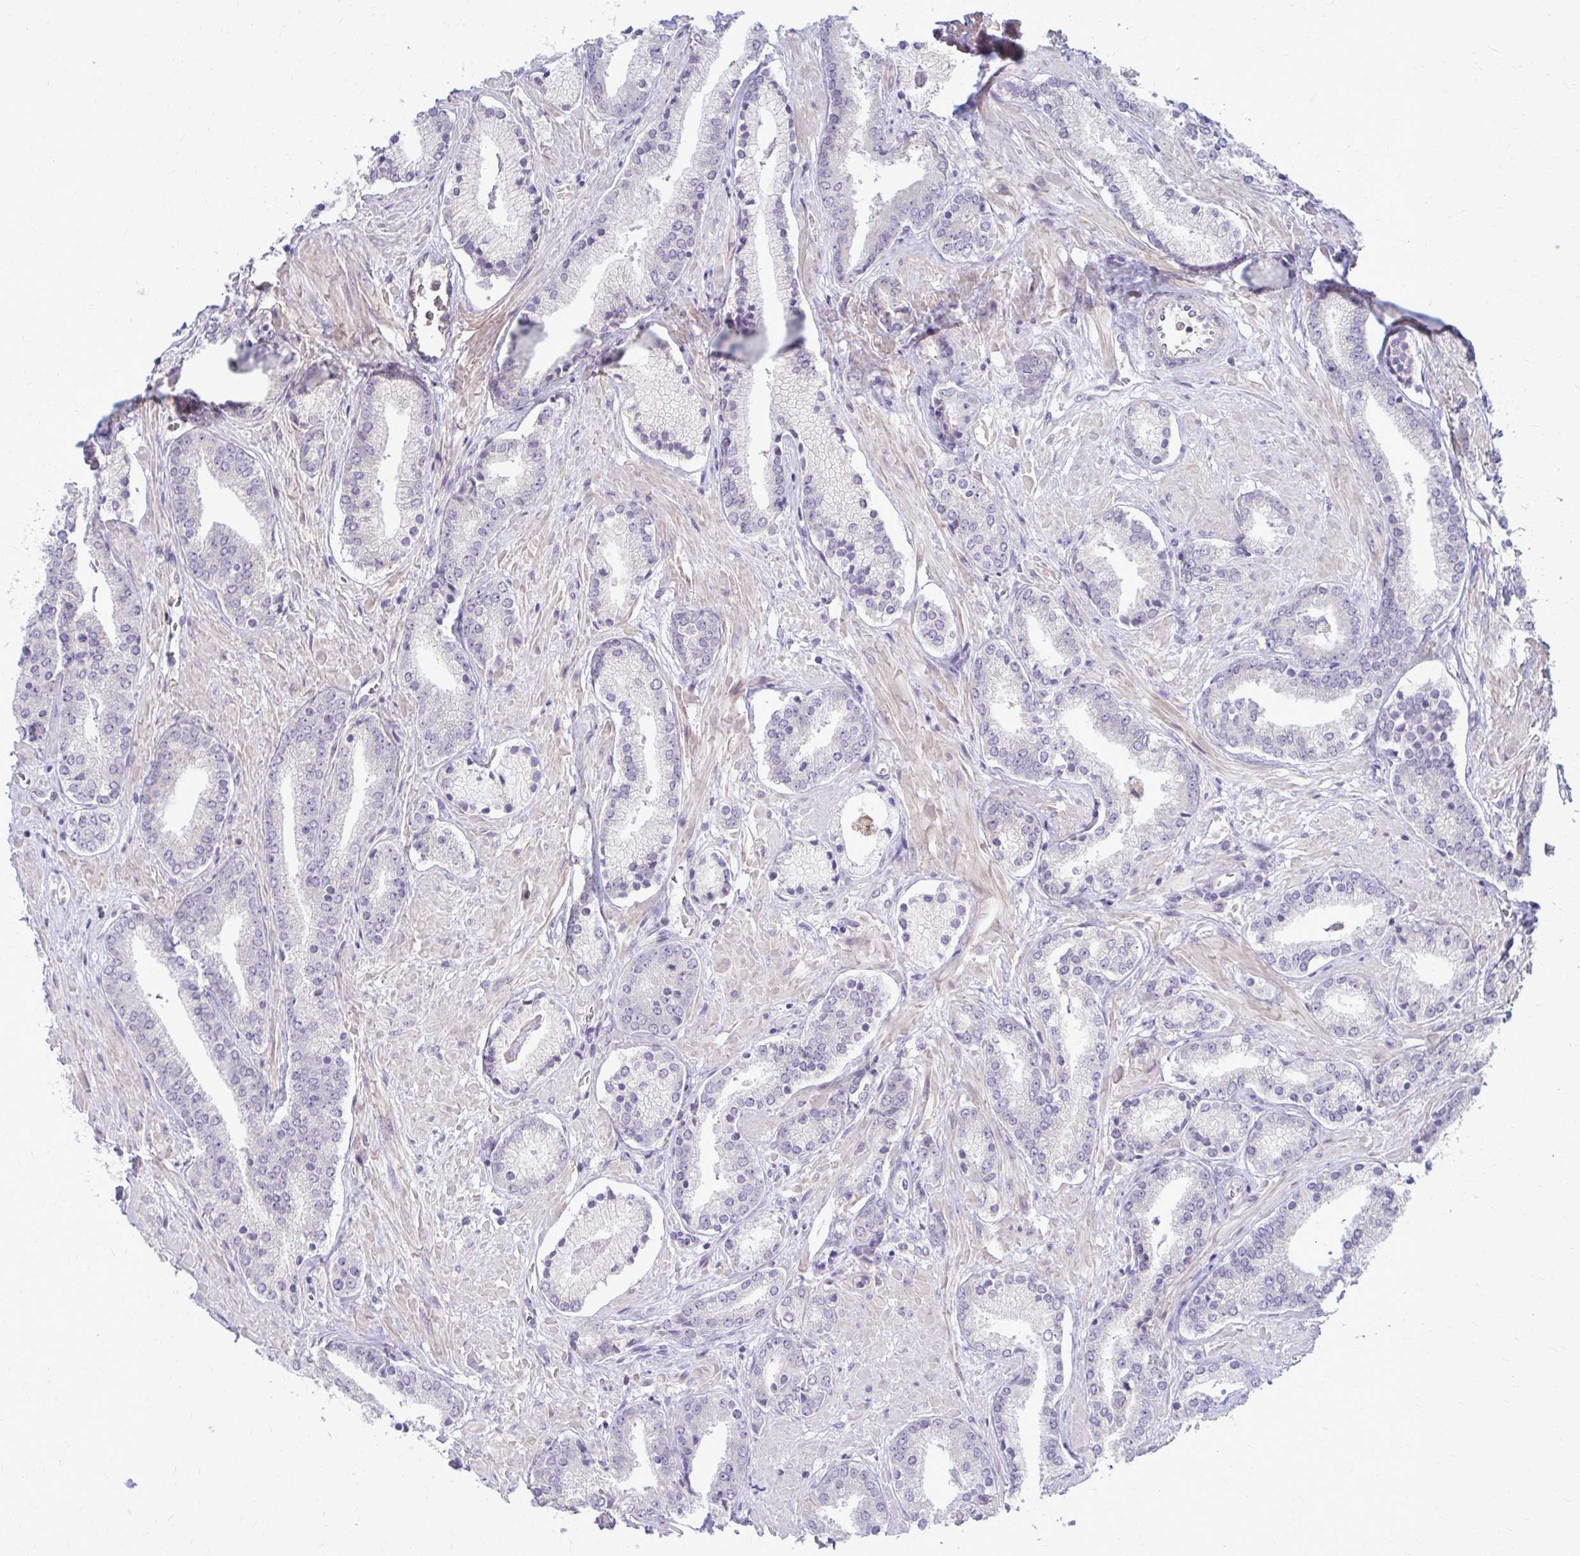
{"staining": {"intensity": "negative", "quantity": "none", "location": "none"}, "tissue": "prostate cancer", "cell_type": "Tumor cells", "image_type": "cancer", "snomed": [{"axis": "morphology", "description": "Adenocarcinoma, High grade"}, {"axis": "topography", "description": "Prostate"}], "caption": "Immunohistochemistry (IHC) photomicrograph of human prostate high-grade adenocarcinoma stained for a protein (brown), which demonstrates no positivity in tumor cells.", "gene": "MCRIP2", "patient": {"sex": "male", "age": 56}}